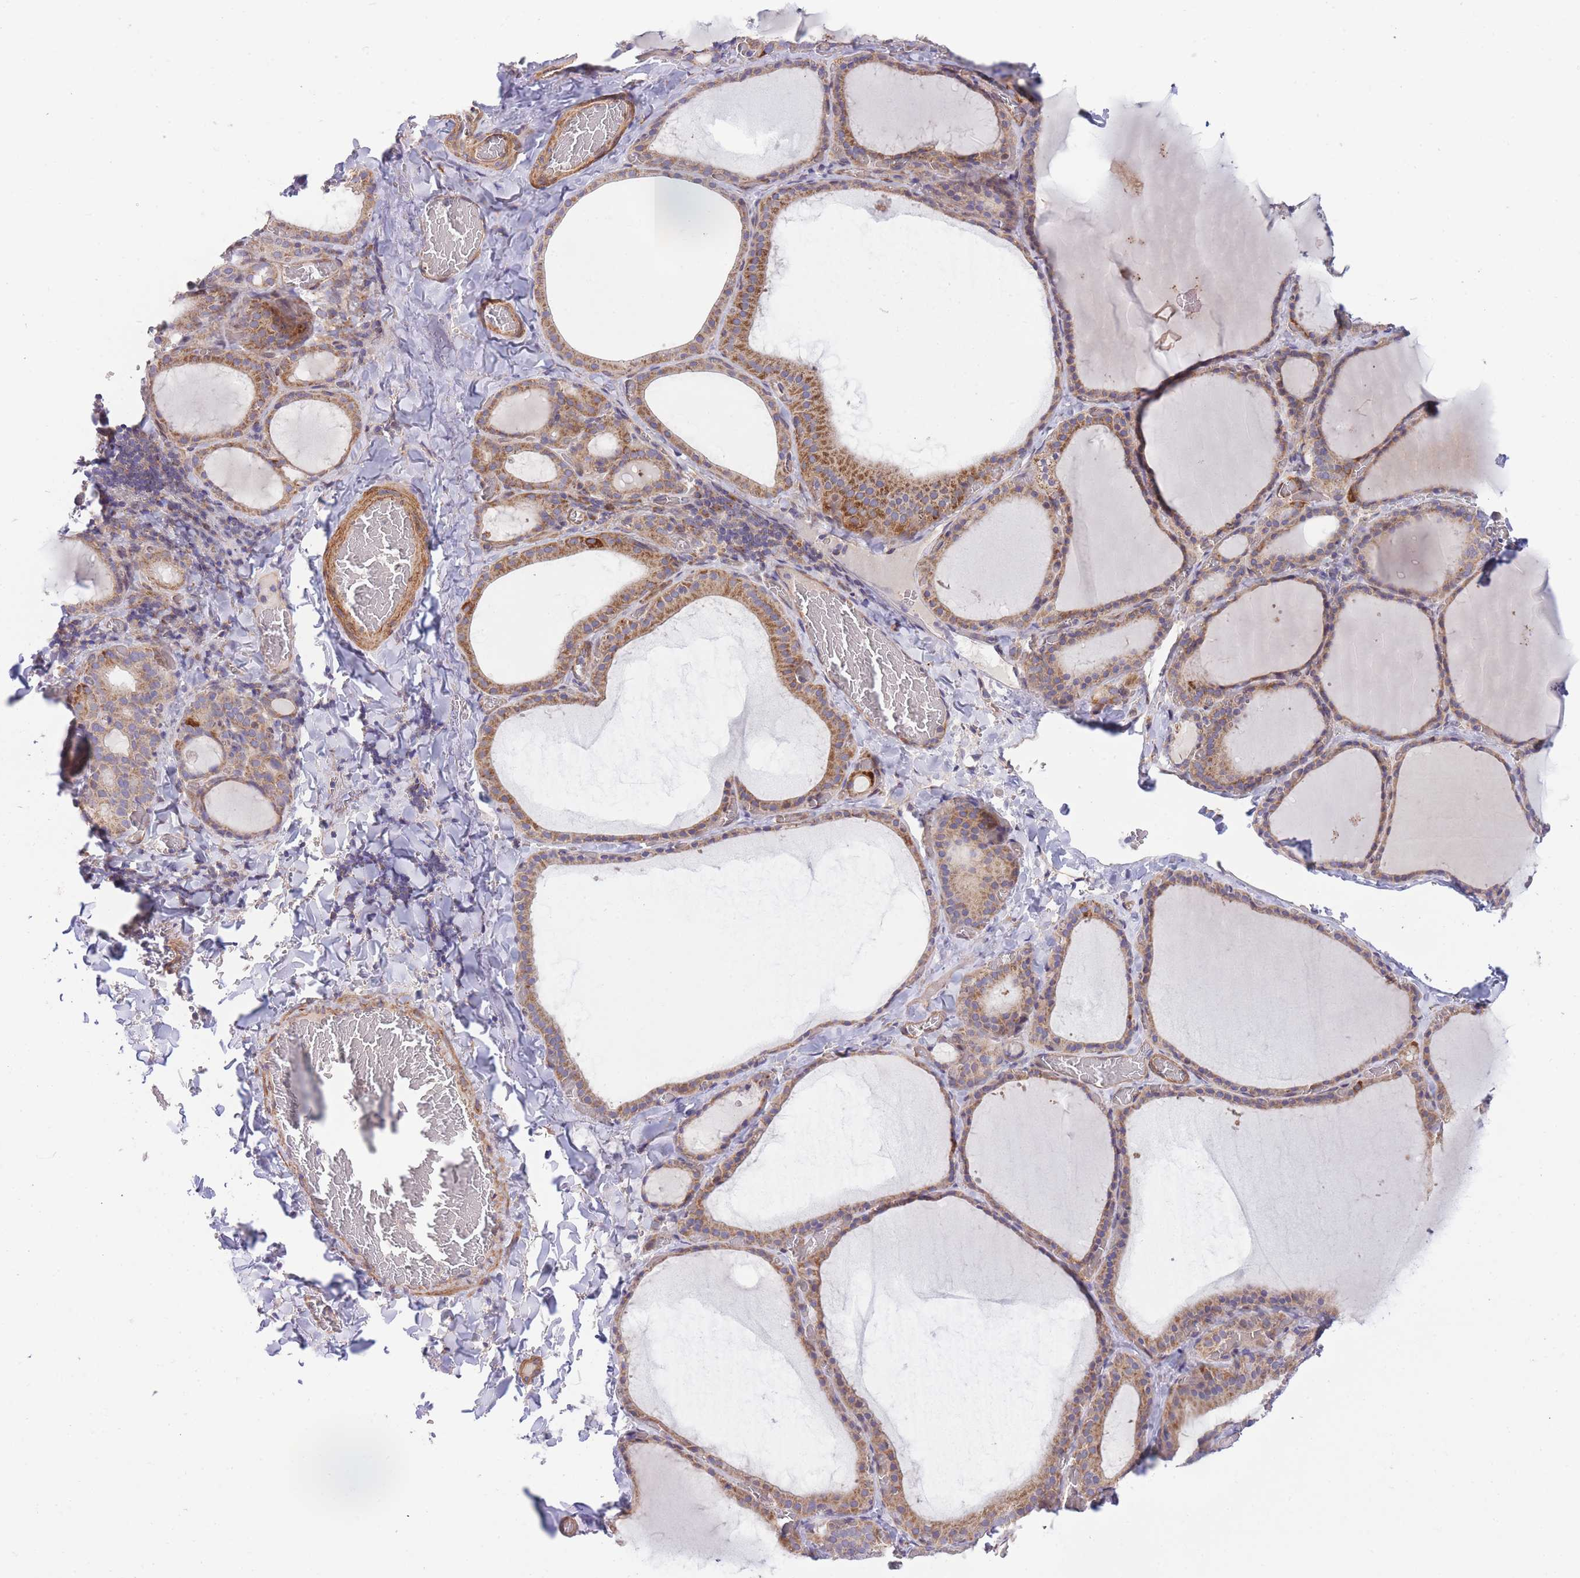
{"staining": {"intensity": "moderate", "quantity": ">75%", "location": "cytoplasmic/membranous"}, "tissue": "thyroid gland", "cell_type": "Glandular cells", "image_type": "normal", "snomed": [{"axis": "morphology", "description": "Normal tissue, NOS"}, {"axis": "topography", "description": "Thyroid gland"}], "caption": "A high-resolution micrograph shows IHC staining of benign thyroid gland, which exhibits moderate cytoplasmic/membranous positivity in approximately >75% of glandular cells. The protein of interest is stained brown, and the nuclei are stained in blue (DAB (3,3'-diaminobenzidine) IHC with brightfield microscopy, high magnification).", "gene": "CHAC1", "patient": {"sex": "female", "age": 39}}